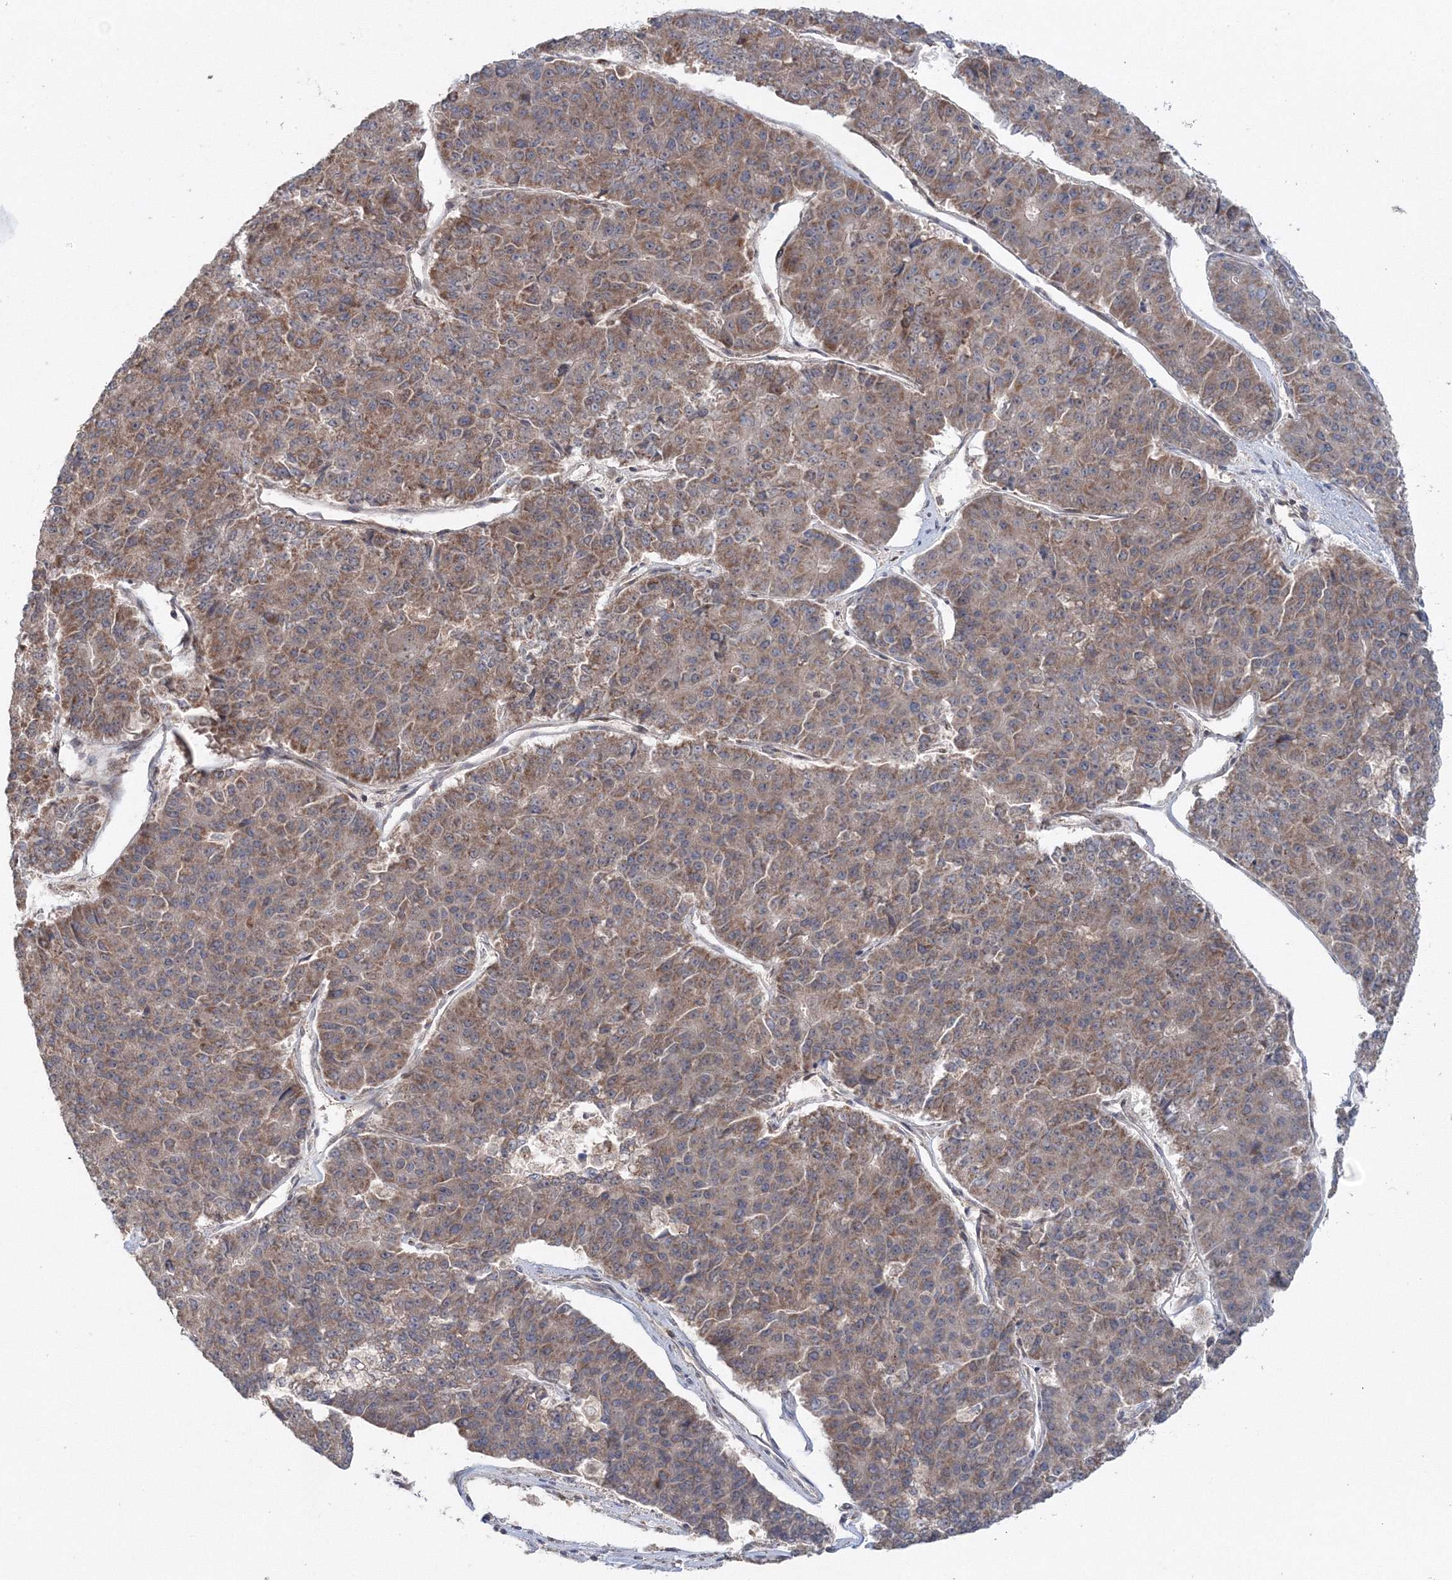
{"staining": {"intensity": "moderate", "quantity": ">75%", "location": "cytoplasmic/membranous"}, "tissue": "pancreatic cancer", "cell_type": "Tumor cells", "image_type": "cancer", "snomed": [{"axis": "morphology", "description": "Adenocarcinoma, NOS"}, {"axis": "topography", "description": "Pancreas"}], "caption": "Approximately >75% of tumor cells in human pancreatic adenocarcinoma exhibit moderate cytoplasmic/membranous protein expression as visualized by brown immunohistochemical staining.", "gene": "NOA1", "patient": {"sex": "male", "age": 50}}